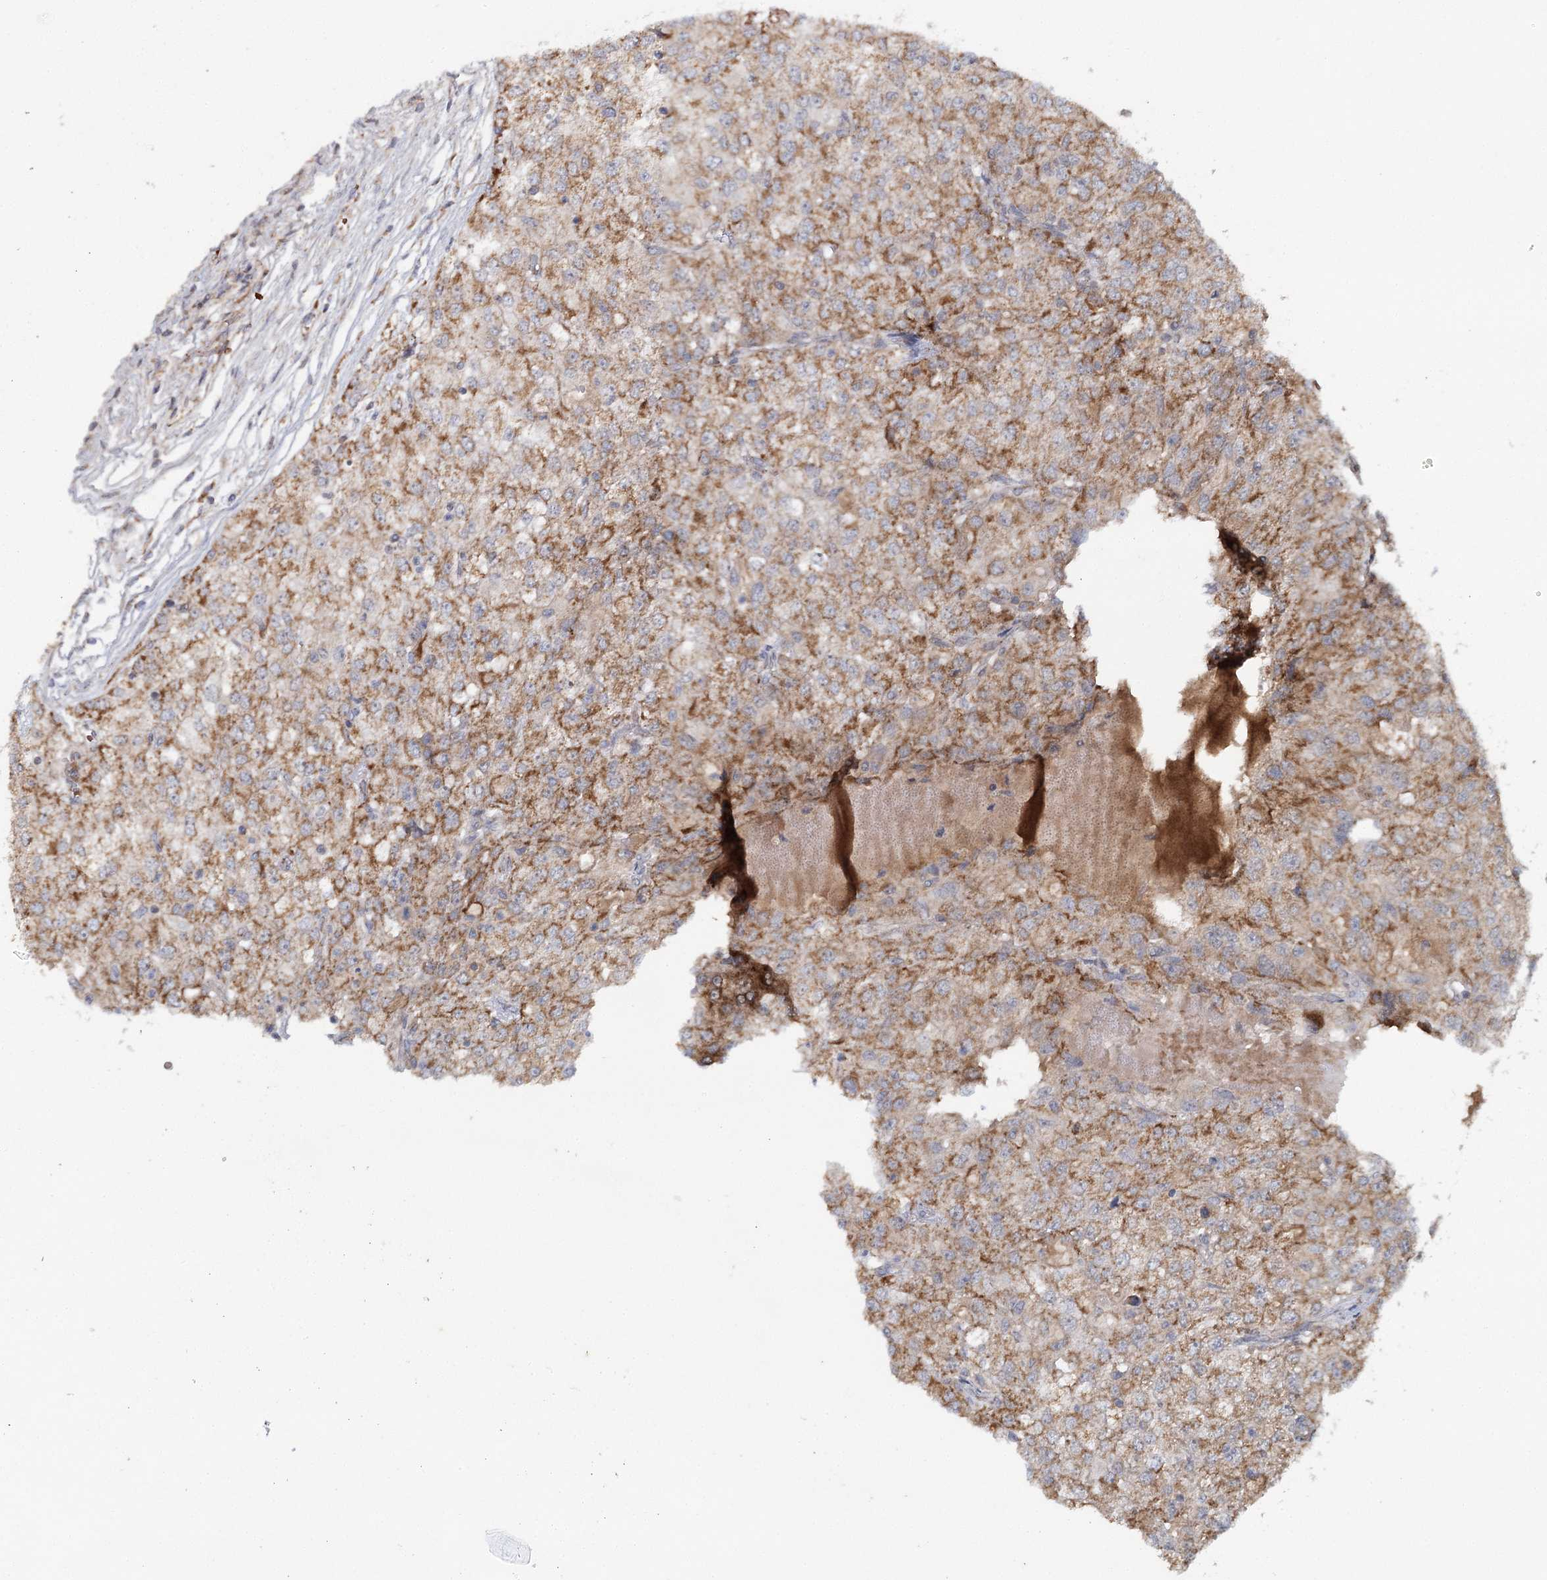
{"staining": {"intensity": "moderate", "quantity": ">75%", "location": "cytoplasmic/membranous"}, "tissue": "renal cancer", "cell_type": "Tumor cells", "image_type": "cancer", "snomed": [{"axis": "morphology", "description": "Adenocarcinoma, NOS"}, {"axis": "topography", "description": "Kidney"}], "caption": "Moderate cytoplasmic/membranous staining for a protein is seen in about >75% of tumor cells of adenocarcinoma (renal) using IHC.", "gene": "MRPL44", "patient": {"sex": "female", "age": 54}}